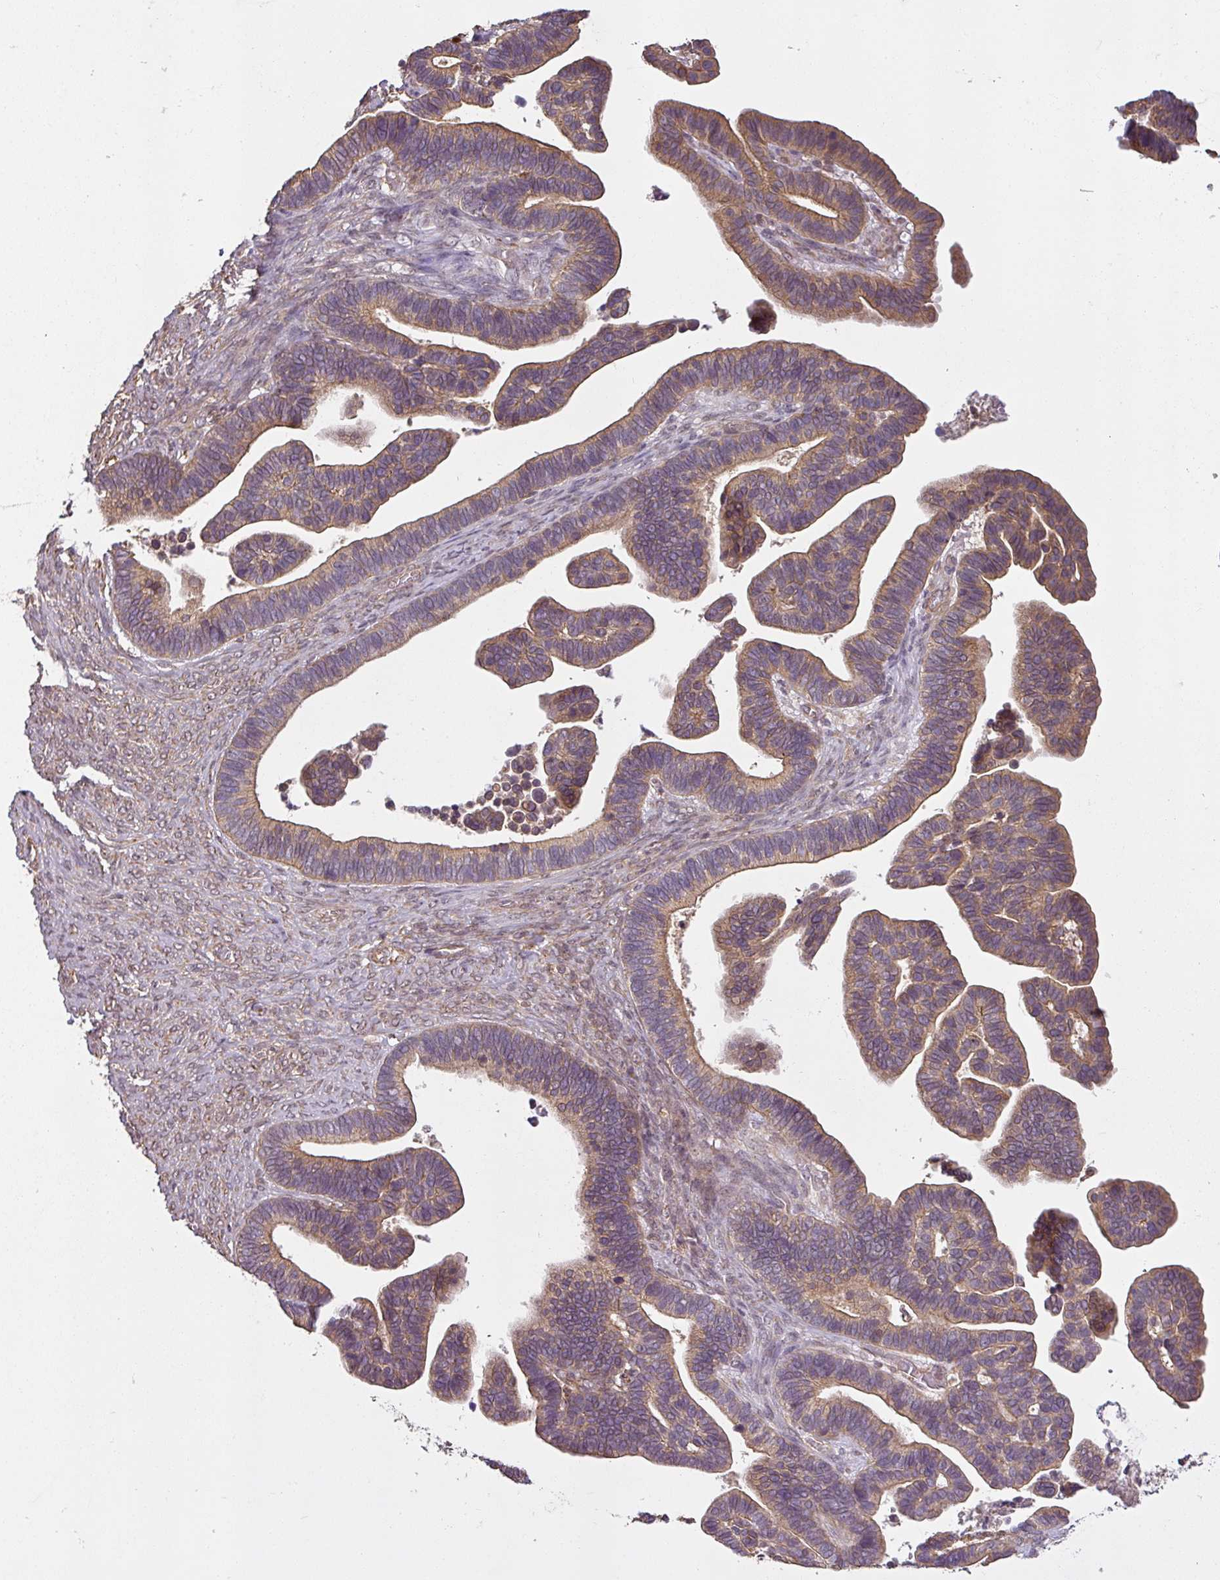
{"staining": {"intensity": "weak", "quantity": ">75%", "location": "cytoplasmic/membranous"}, "tissue": "ovarian cancer", "cell_type": "Tumor cells", "image_type": "cancer", "snomed": [{"axis": "morphology", "description": "Cystadenocarcinoma, serous, NOS"}, {"axis": "topography", "description": "Ovary"}], "caption": "This is a photomicrograph of immunohistochemistry (IHC) staining of serous cystadenocarcinoma (ovarian), which shows weak expression in the cytoplasmic/membranous of tumor cells.", "gene": "DIMT1", "patient": {"sex": "female", "age": 56}}